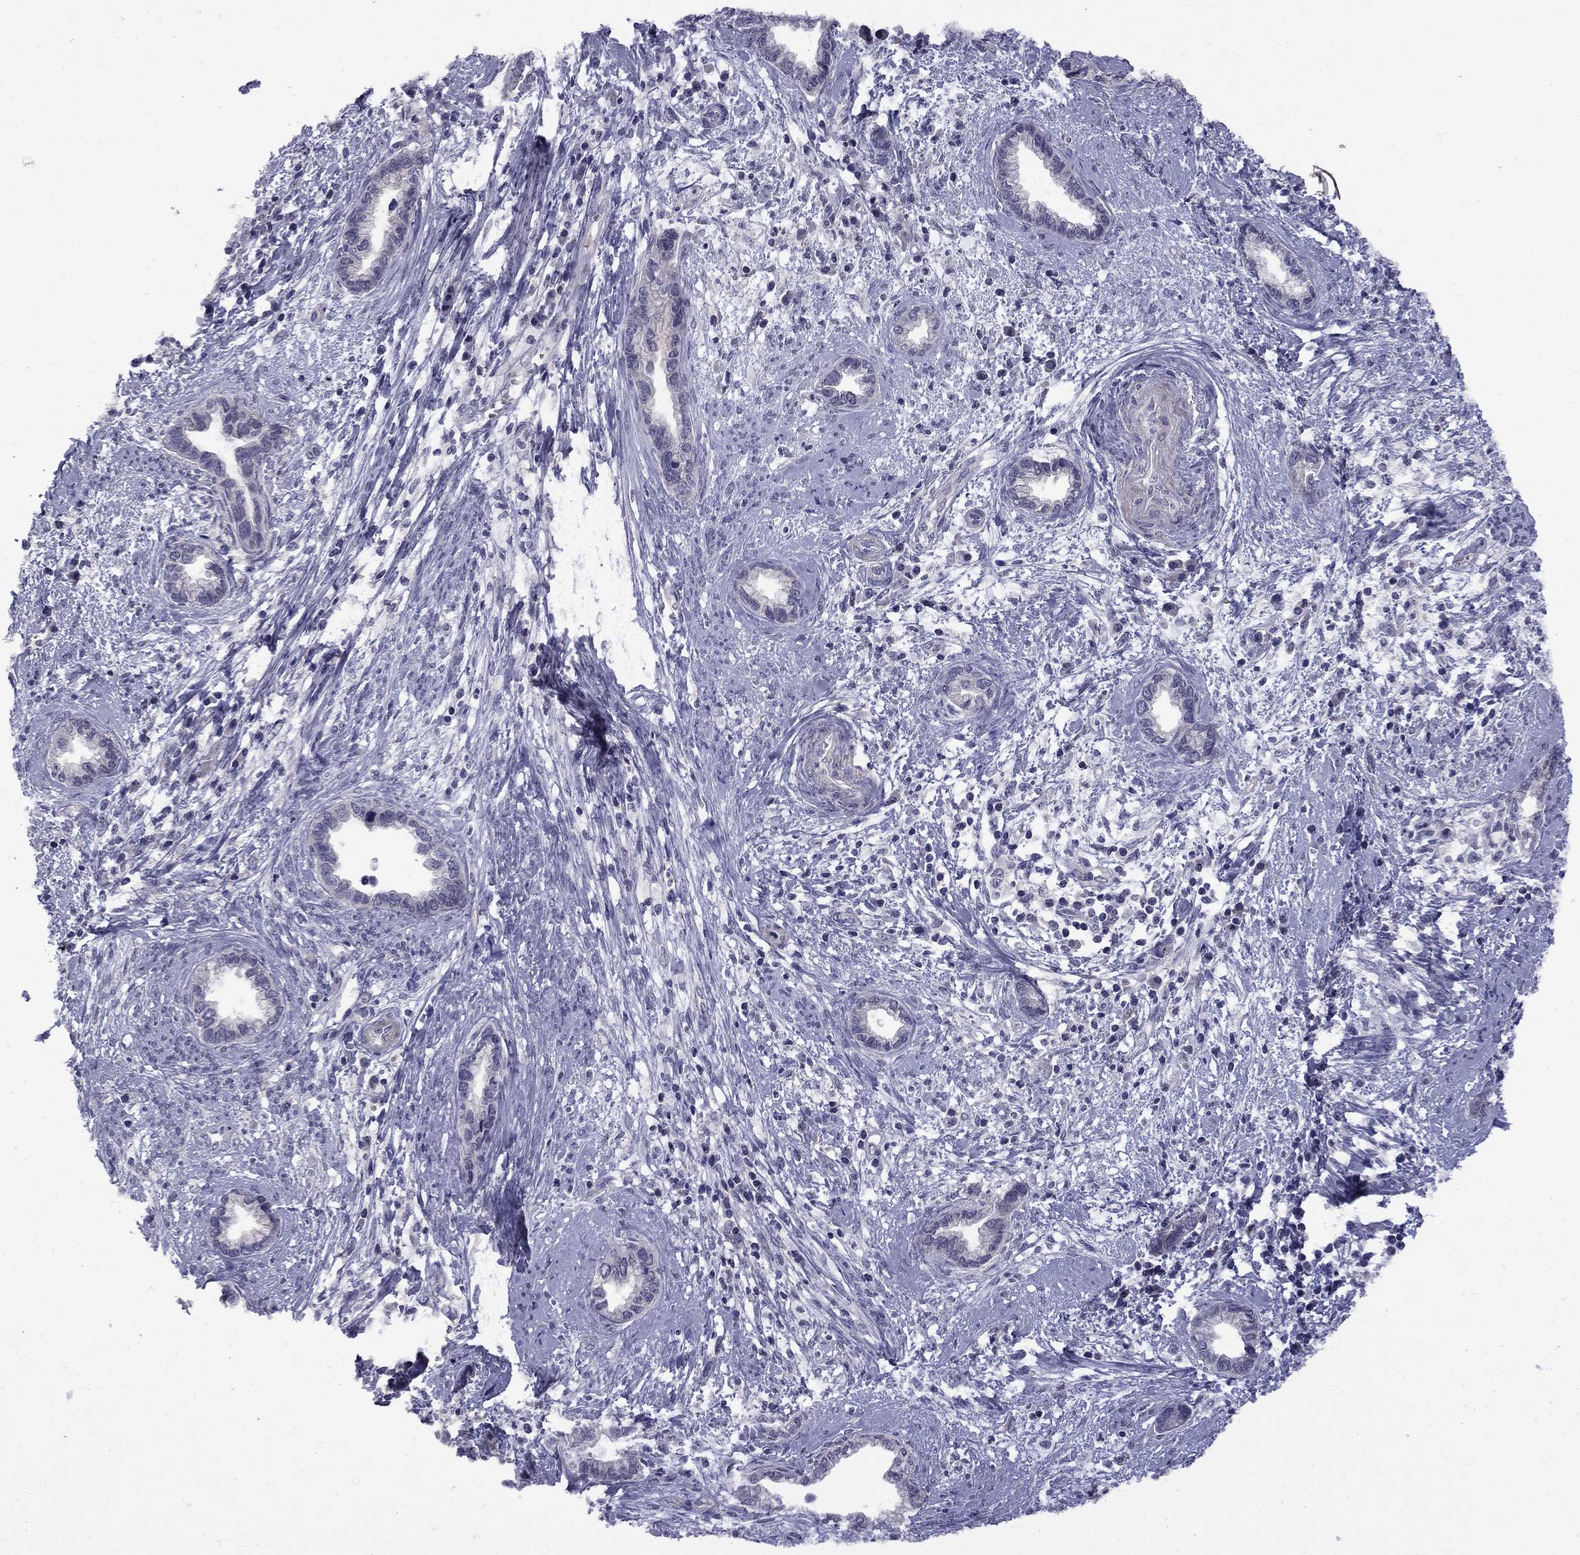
{"staining": {"intensity": "negative", "quantity": "none", "location": "none"}, "tissue": "cervical cancer", "cell_type": "Tumor cells", "image_type": "cancer", "snomed": [{"axis": "morphology", "description": "Adenocarcinoma, NOS"}, {"axis": "topography", "description": "Cervix"}], "caption": "The photomicrograph exhibits no staining of tumor cells in cervical adenocarcinoma. Brightfield microscopy of IHC stained with DAB (3,3'-diaminobenzidine) (brown) and hematoxylin (blue), captured at high magnification.", "gene": "SNTA1", "patient": {"sex": "female", "age": 62}}